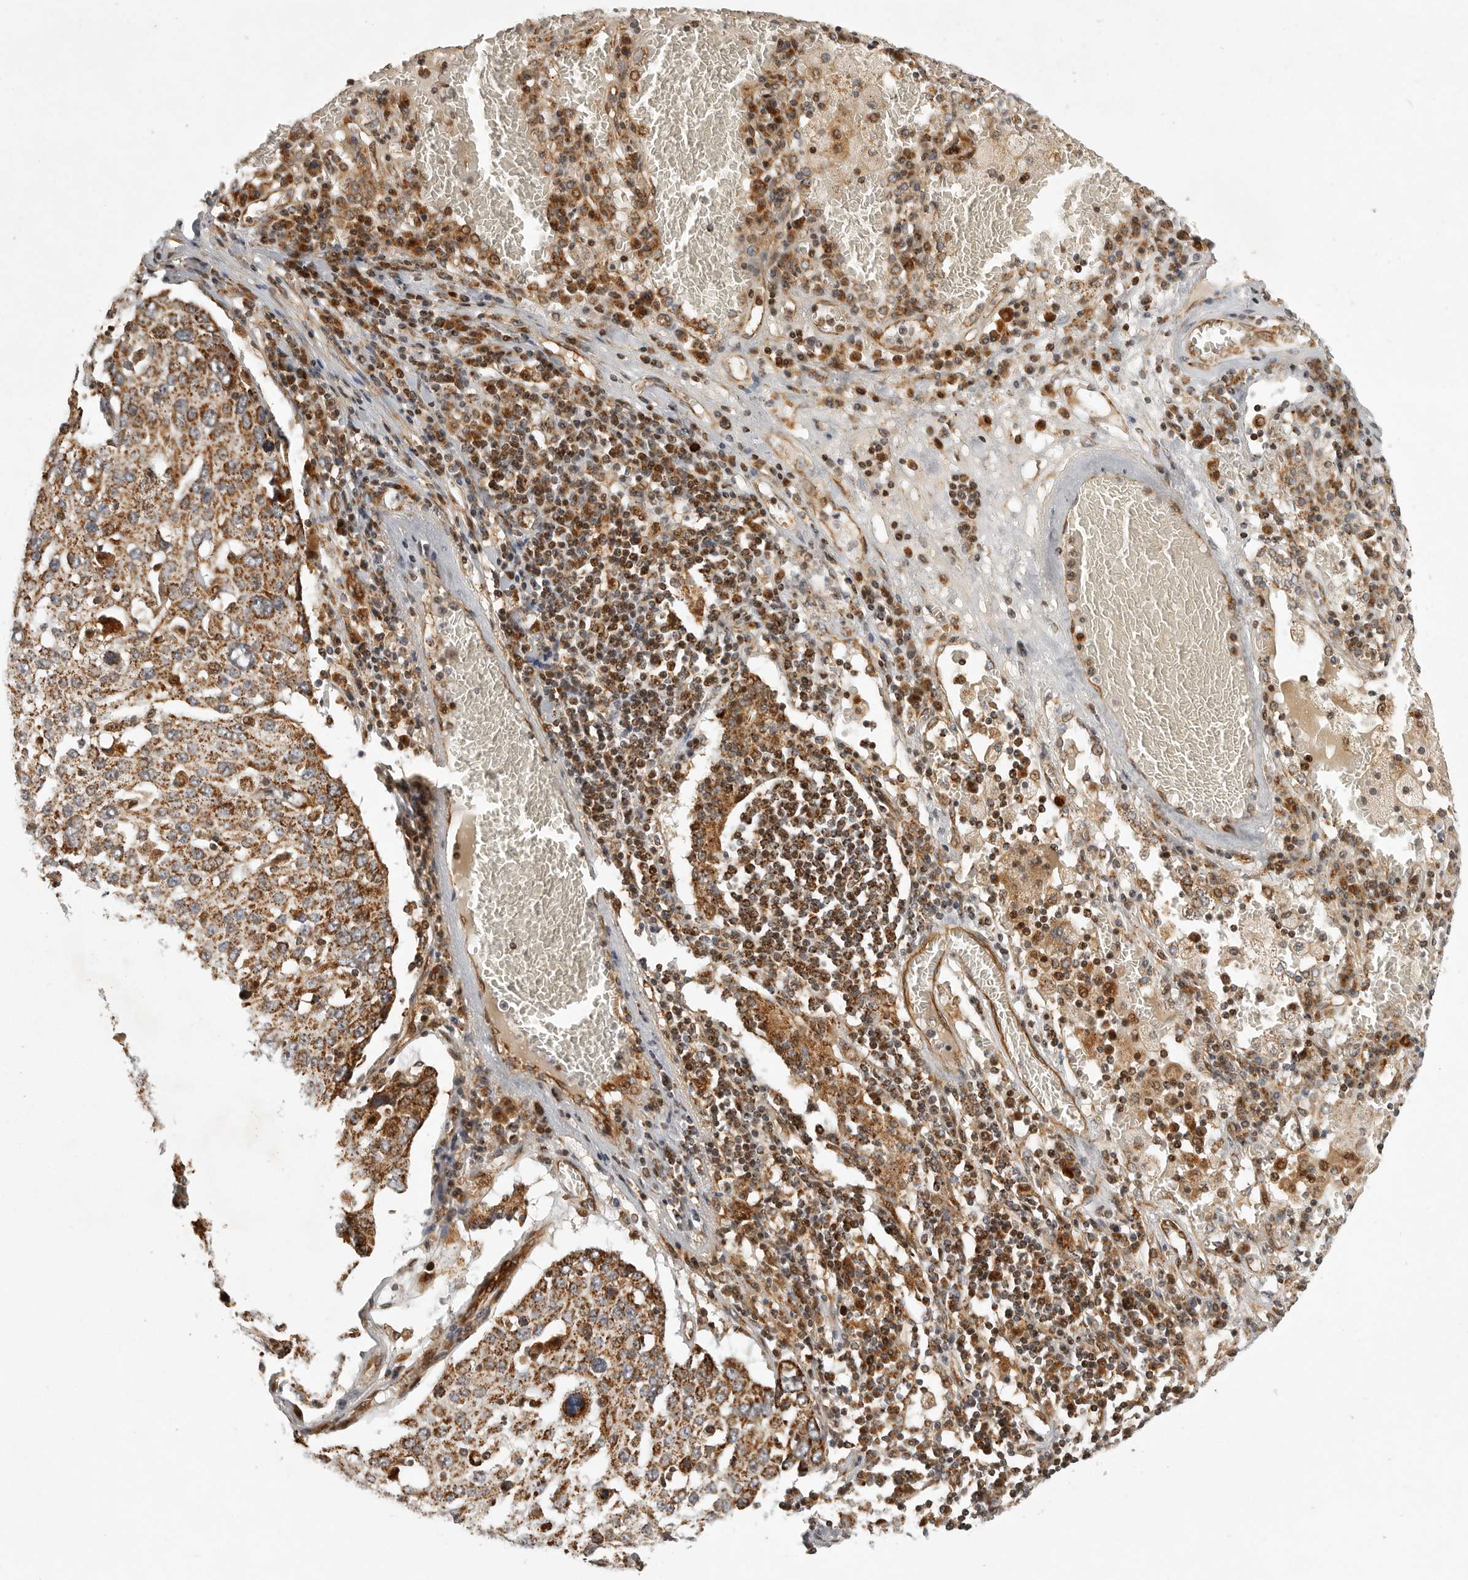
{"staining": {"intensity": "moderate", "quantity": ">75%", "location": "cytoplasmic/membranous"}, "tissue": "lung cancer", "cell_type": "Tumor cells", "image_type": "cancer", "snomed": [{"axis": "morphology", "description": "Squamous cell carcinoma, NOS"}, {"axis": "topography", "description": "Lung"}], "caption": "Immunohistochemical staining of lung squamous cell carcinoma reveals moderate cytoplasmic/membranous protein positivity in approximately >75% of tumor cells.", "gene": "NARS2", "patient": {"sex": "male", "age": 65}}